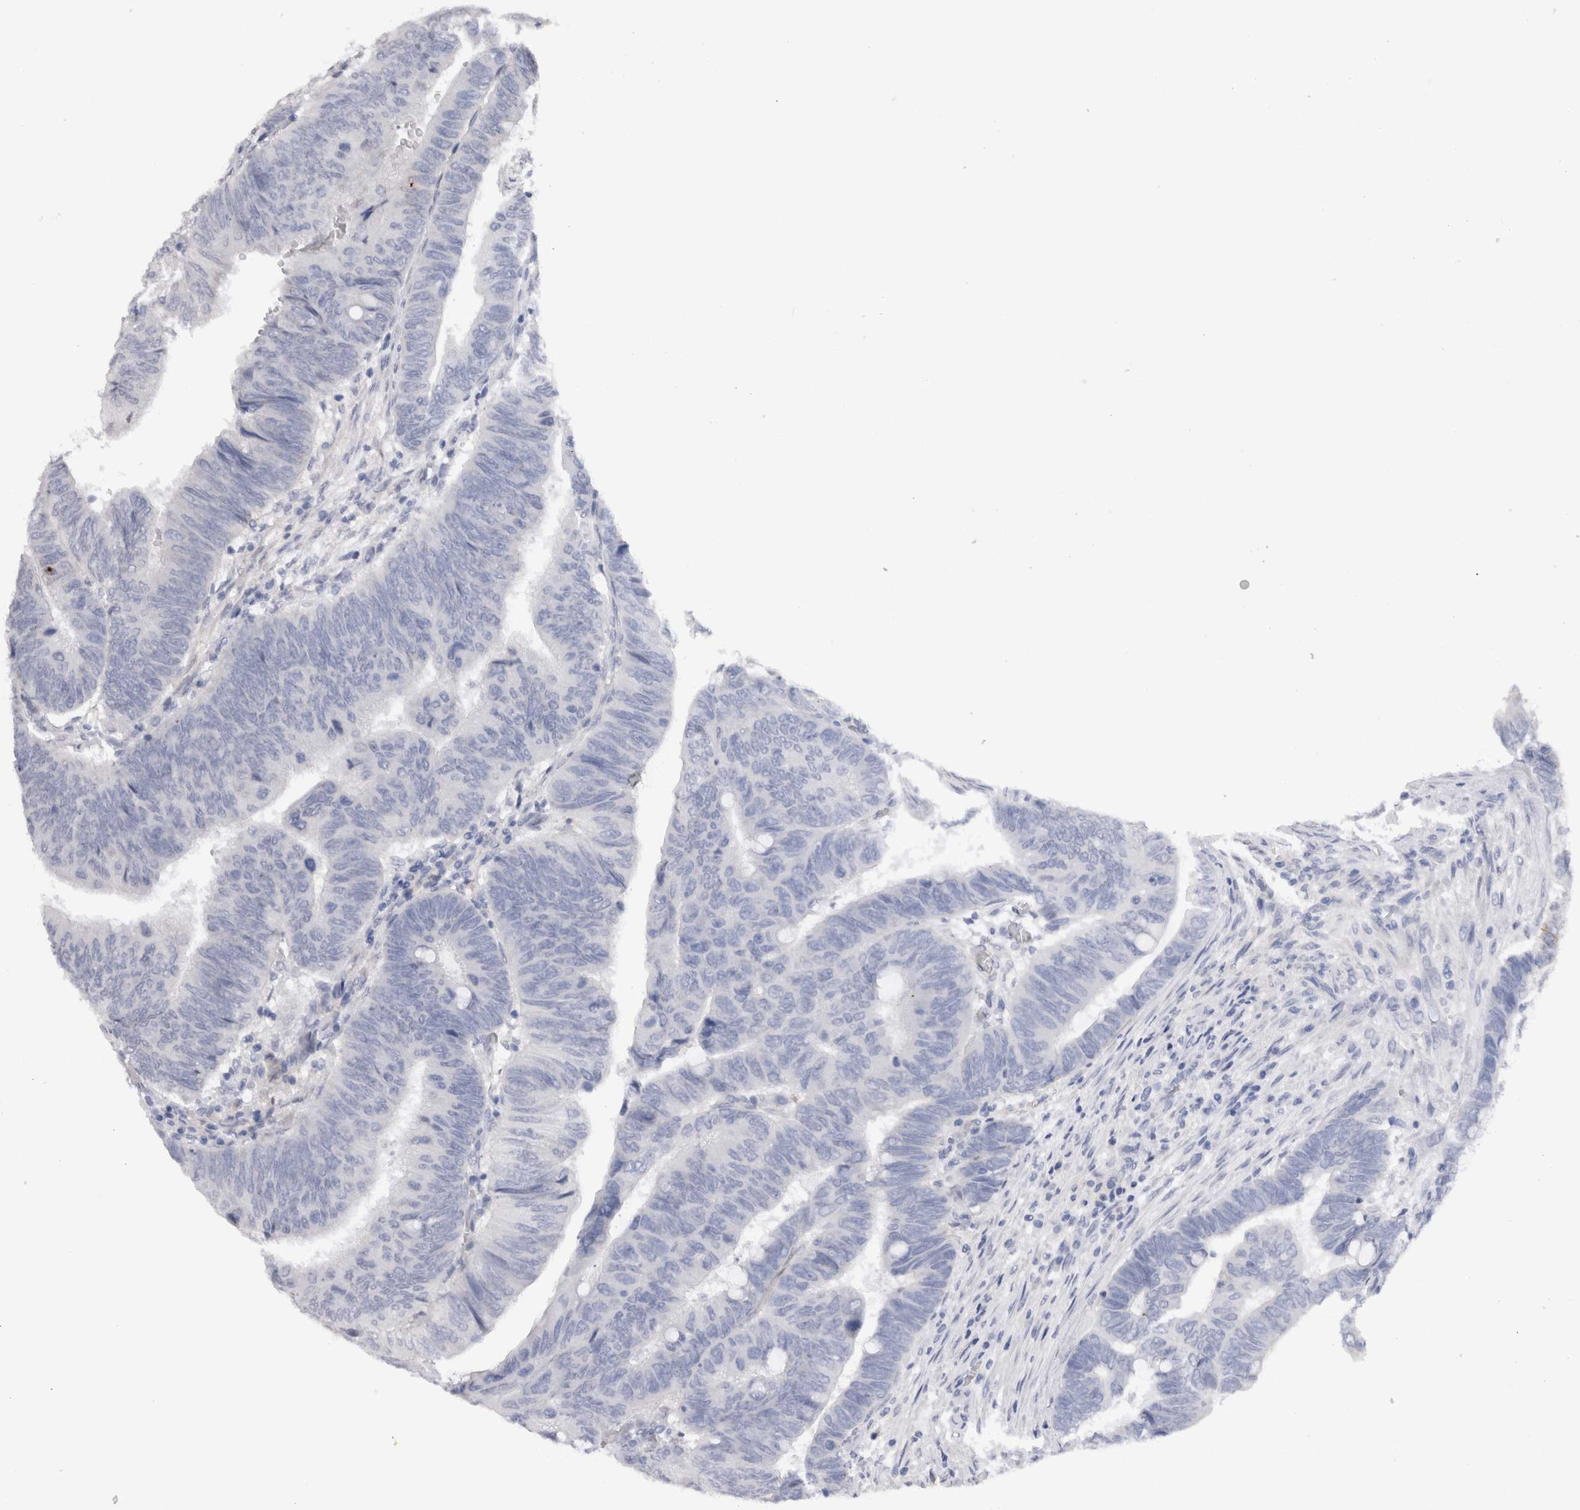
{"staining": {"intensity": "negative", "quantity": "none", "location": "none"}, "tissue": "colorectal cancer", "cell_type": "Tumor cells", "image_type": "cancer", "snomed": [{"axis": "morphology", "description": "Normal tissue, NOS"}, {"axis": "morphology", "description": "Adenocarcinoma, NOS"}, {"axis": "topography", "description": "Rectum"}, {"axis": "topography", "description": "Peripheral nerve tissue"}], "caption": "Immunohistochemical staining of human colorectal adenocarcinoma shows no significant positivity in tumor cells.", "gene": "CDH6", "patient": {"sex": "male", "age": 92}}